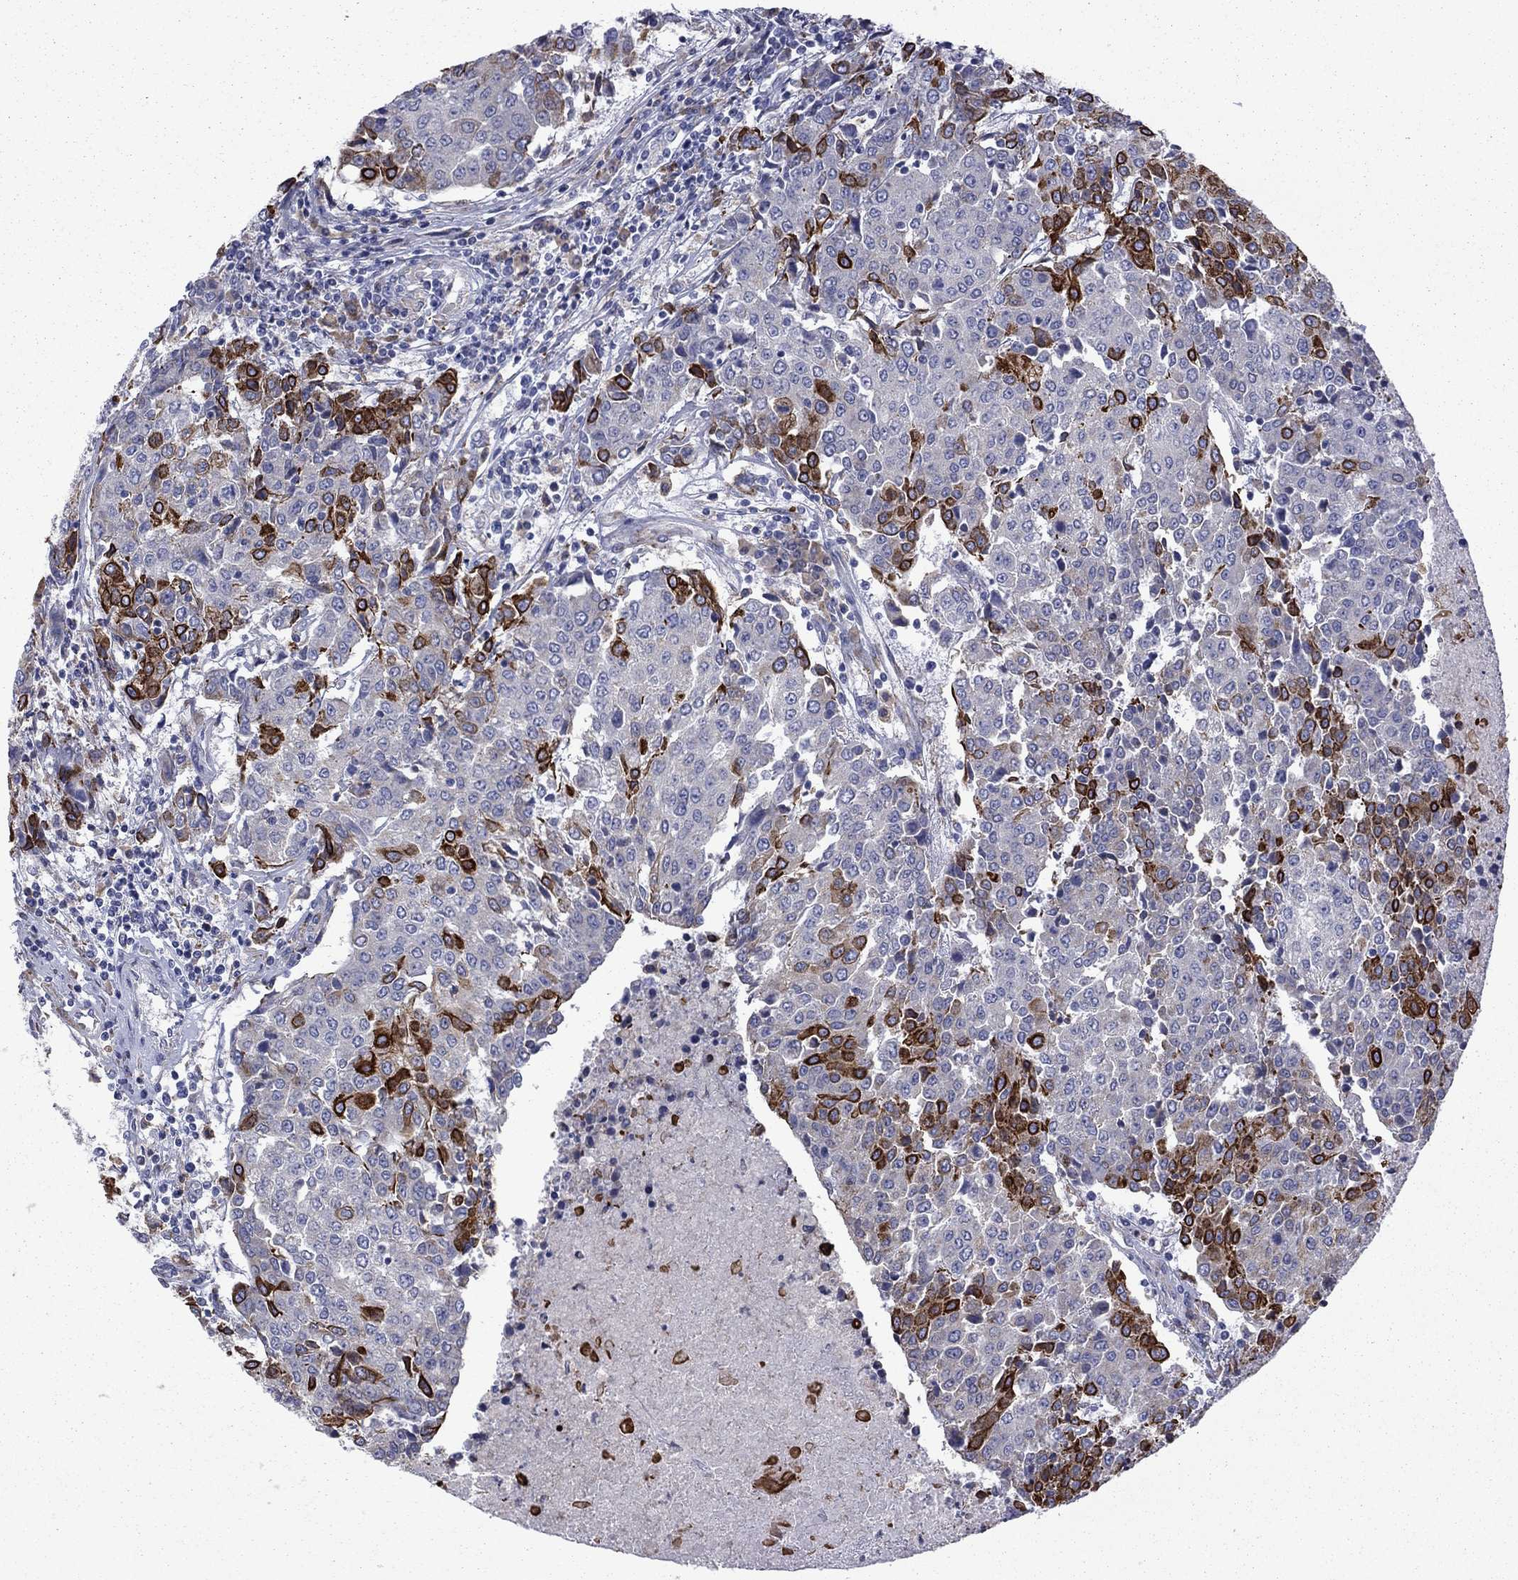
{"staining": {"intensity": "strong", "quantity": "<25%", "location": "cytoplasmic/membranous,nuclear"}, "tissue": "urothelial cancer", "cell_type": "Tumor cells", "image_type": "cancer", "snomed": [{"axis": "morphology", "description": "Urothelial carcinoma, High grade"}, {"axis": "topography", "description": "Urinary bladder"}], "caption": "There is medium levels of strong cytoplasmic/membranous and nuclear staining in tumor cells of urothelial carcinoma (high-grade), as demonstrated by immunohistochemical staining (brown color).", "gene": "TMPRSS11A", "patient": {"sex": "female", "age": 85}}